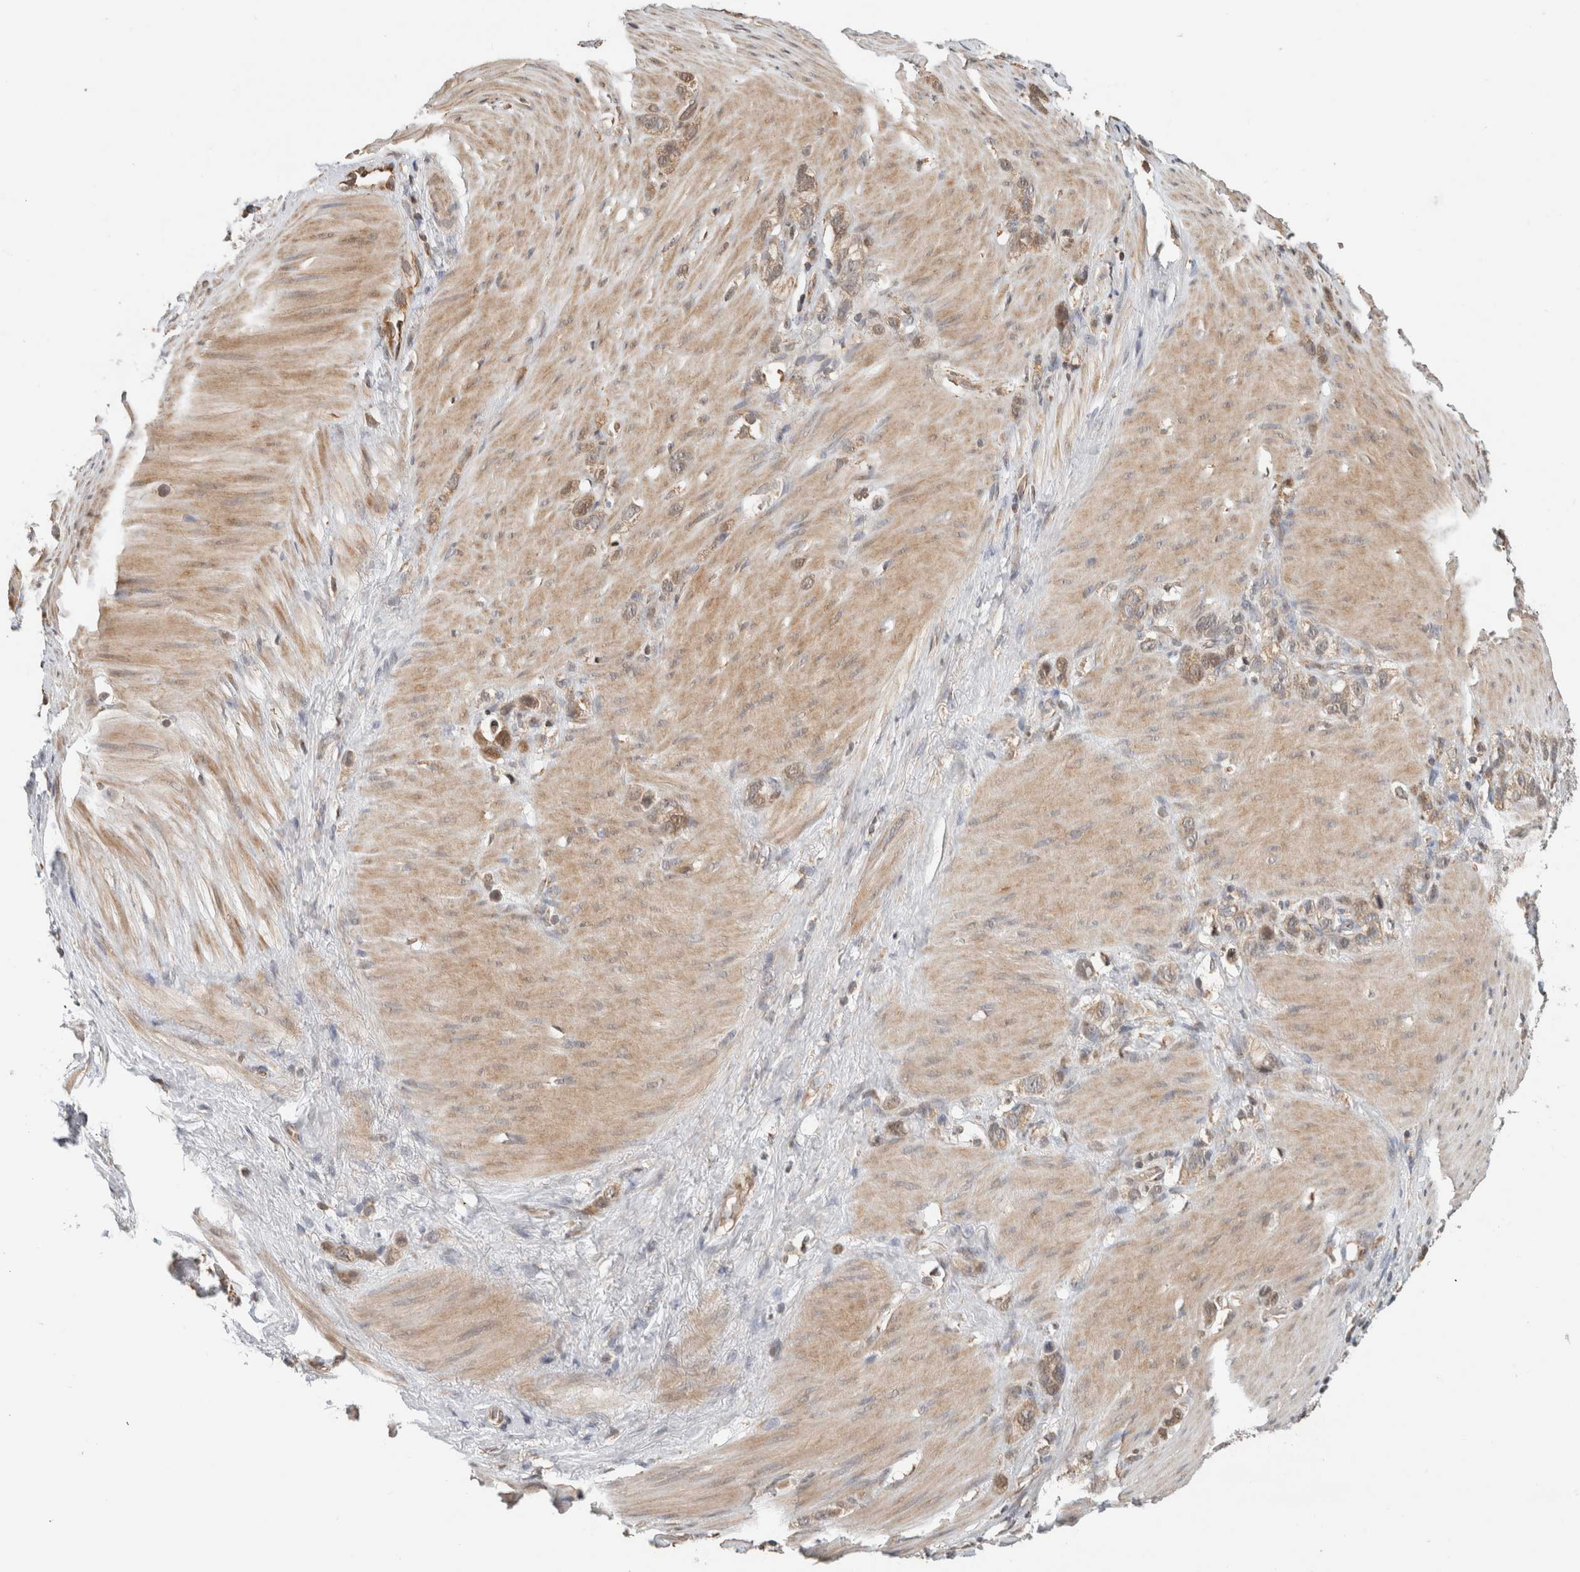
{"staining": {"intensity": "weak", "quantity": ">75%", "location": "cytoplasmic/membranous"}, "tissue": "stomach cancer", "cell_type": "Tumor cells", "image_type": "cancer", "snomed": [{"axis": "morphology", "description": "Normal tissue, NOS"}, {"axis": "morphology", "description": "Adenocarcinoma, NOS"}, {"axis": "morphology", "description": "Adenocarcinoma, High grade"}, {"axis": "topography", "description": "Stomach, upper"}, {"axis": "topography", "description": "Stomach"}], "caption": "Stomach cancer stained for a protein demonstrates weak cytoplasmic/membranous positivity in tumor cells. Immunohistochemistry stains the protein of interest in brown and the nuclei are stained blue.", "gene": "GINS4", "patient": {"sex": "female", "age": 65}}